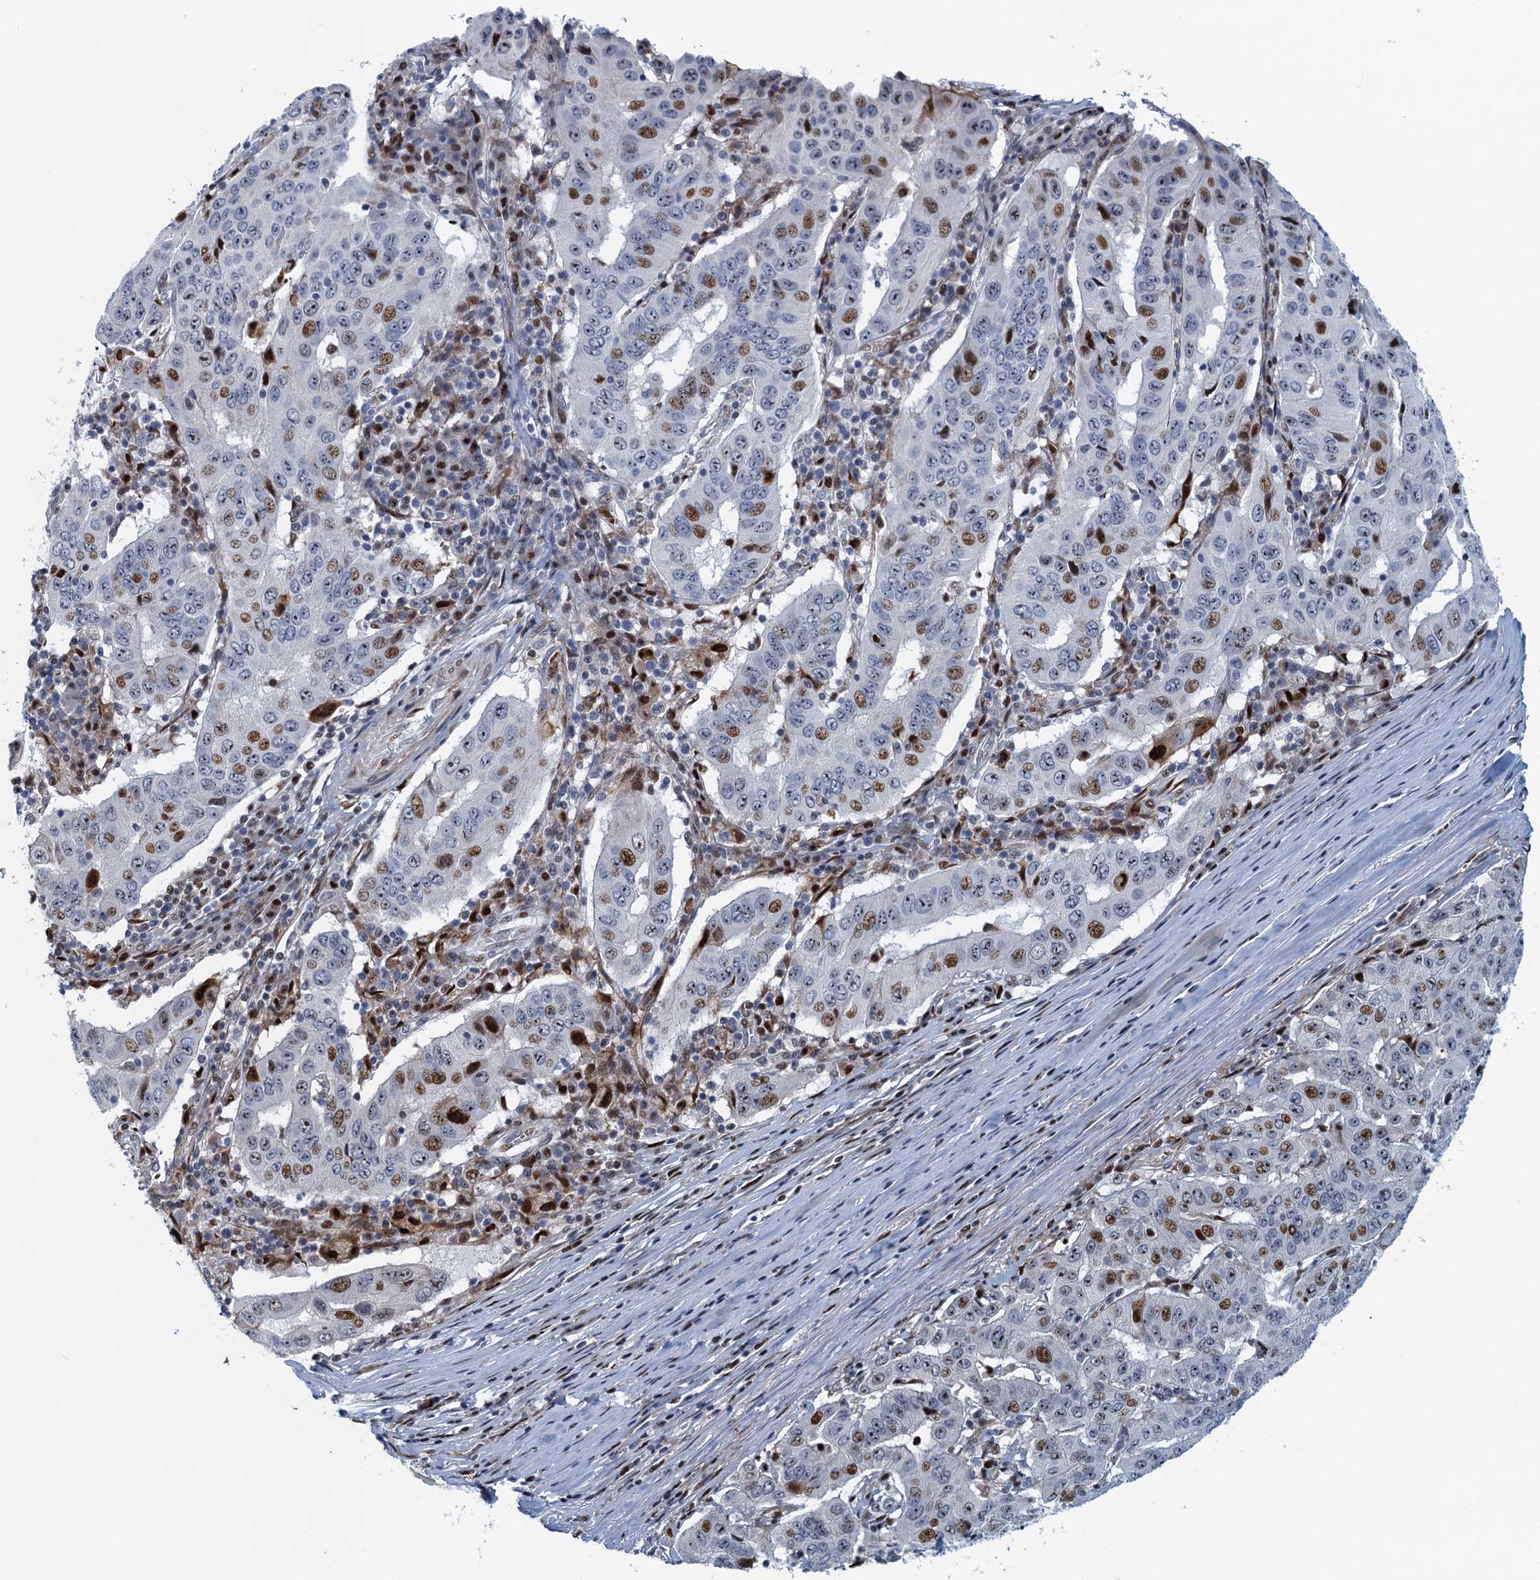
{"staining": {"intensity": "moderate", "quantity": "25%-75%", "location": "nuclear"}, "tissue": "pancreatic cancer", "cell_type": "Tumor cells", "image_type": "cancer", "snomed": [{"axis": "morphology", "description": "Adenocarcinoma, NOS"}, {"axis": "topography", "description": "Pancreas"}], "caption": "Pancreatic cancer tissue shows moderate nuclear staining in about 25%-75% of tumor cells", "gene": "ANKRD13D", "patient": {"sex": "male", "age": 63}}